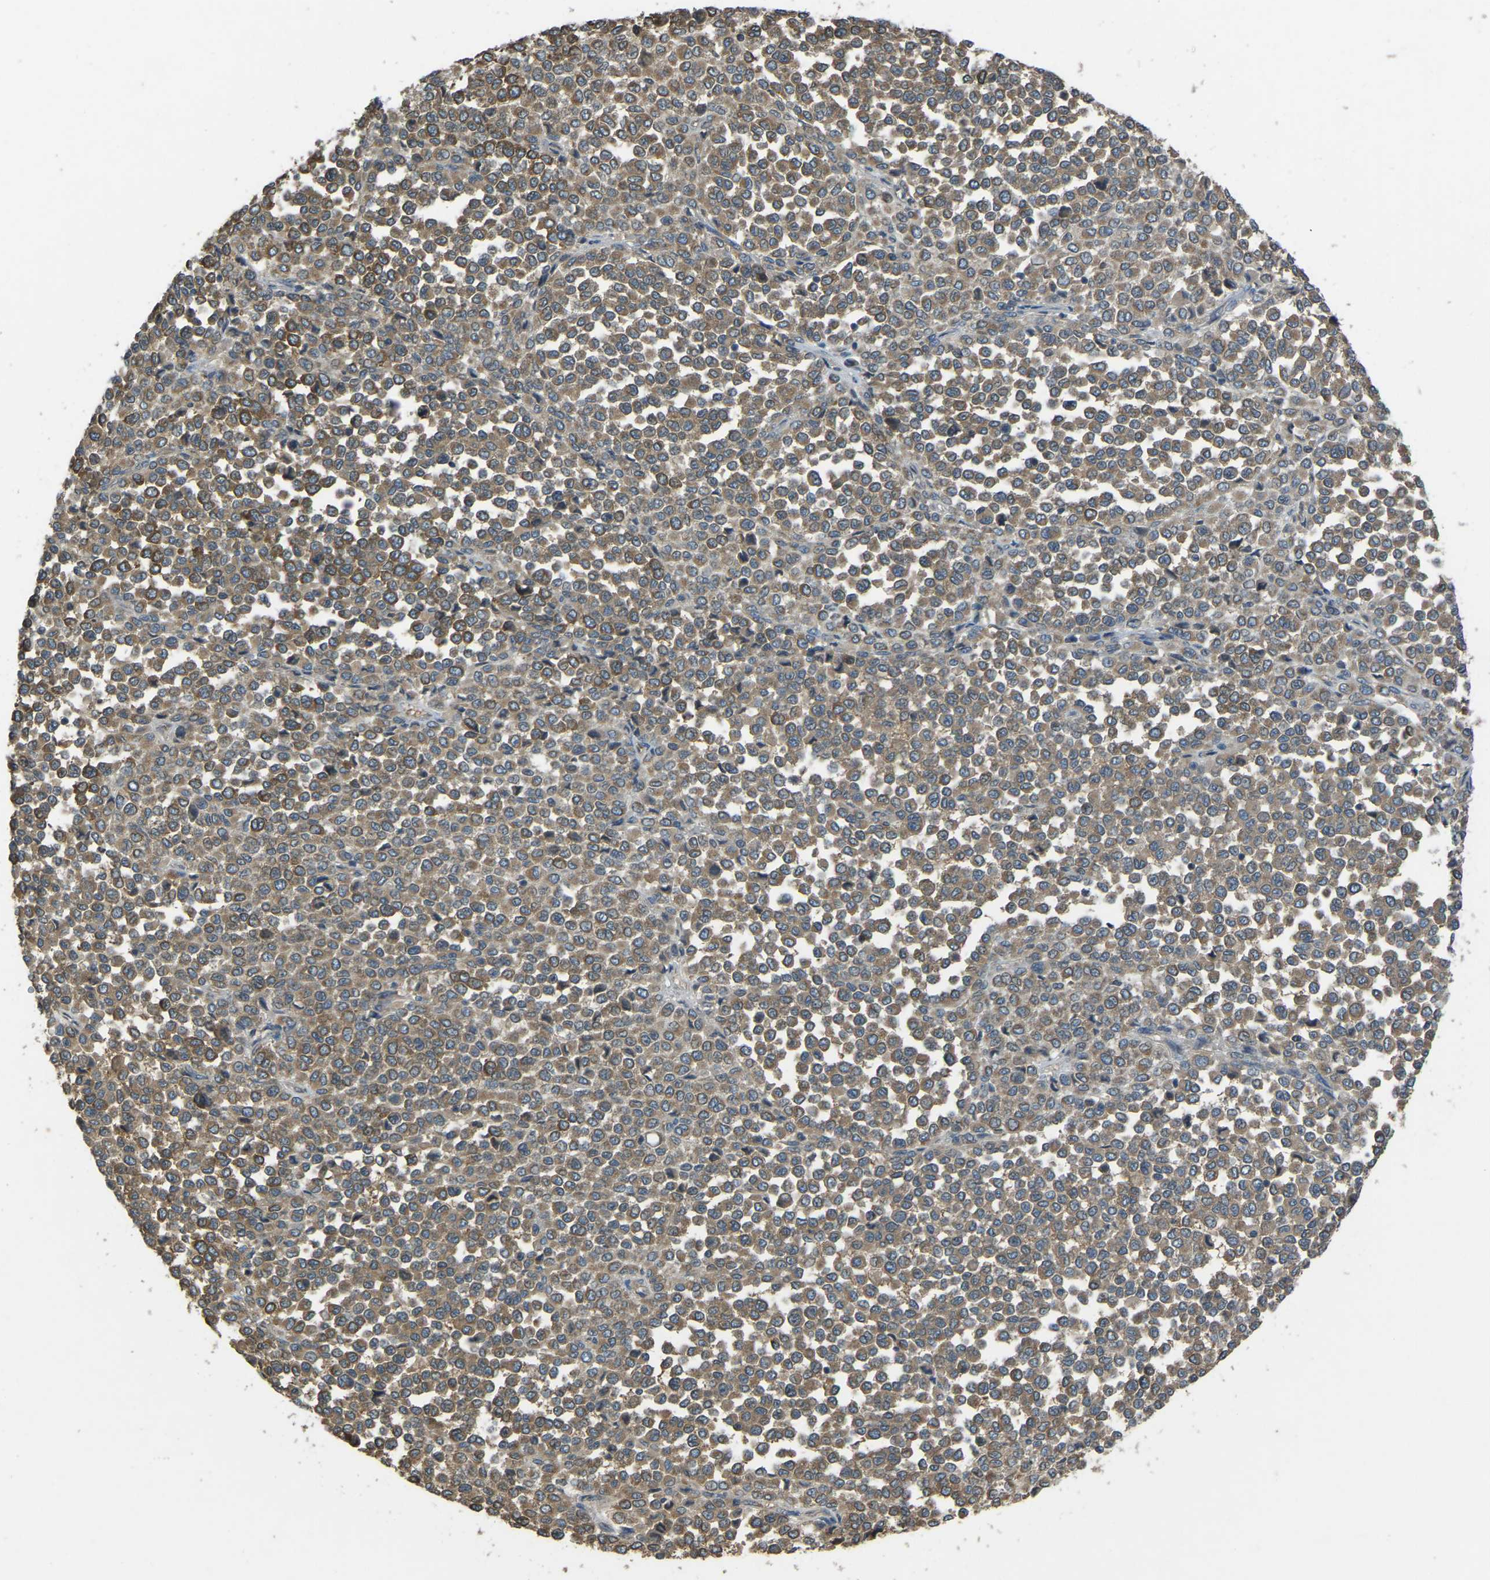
{"staining": {"intensity": "moderate", "quantity": ">75%", "location": "cytoplasmic/membranous"}, "tissue": "melanoma", "cell_type": "Tumor cells", "image_type": "cancer", "snomed": [{"axis": "morphology", "description": "Malignant melanoma, Metastatic site"}, {"axis": "topography", "description": "Pancreas"}], "caption": "An IHC micrograph of tumor tissue is shown. Protein staining in brown shows moderate cytoplasmic/membranous positivity in melanoma within tumor cells.", "gene": "AIMP1", "patient": {"sex": "female", "age": 30}}